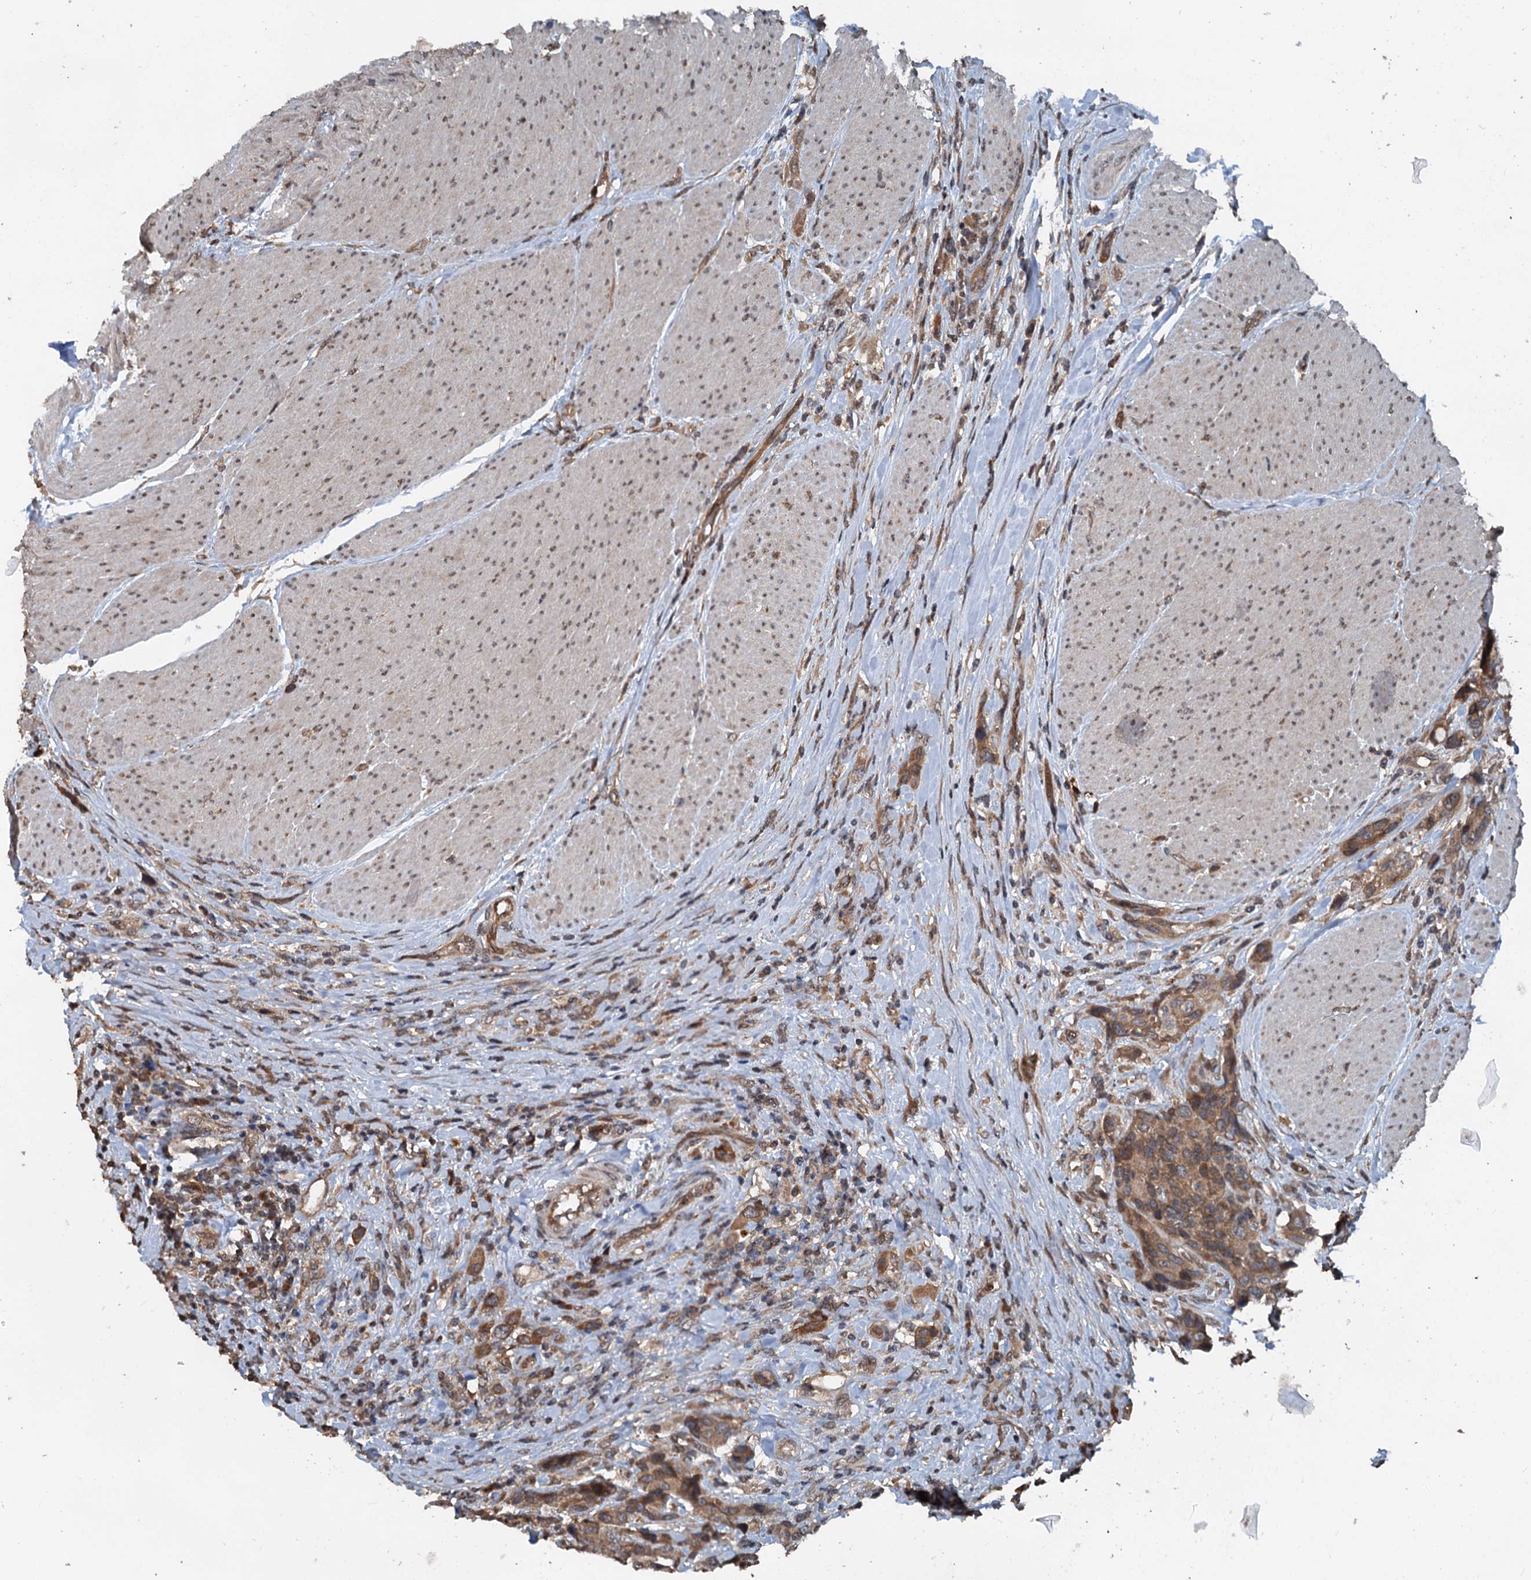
{"staining": {"intensity": "moderate", "quantity": ">75%", "location": "cytoplasmic/membranous"}, "tissue": "urothelial cancer", "cell_type": "Tumor cells", "image_type": "cancer", "snomed": [{"axis": "morphology", "description": "Urothelial carcinoma, High grade"}, {"axis": "topography", "description": "Urinary bladder"}], "caption": "An image showing moderate cytoplasmic/membranous expression in approximately >75% of tumor cells in urothelial carcinoma (high-grade), as visualized by brown immunohistochemical staining.", "gene": "N4BP2L2", "patient": {"sex": "male", "age": 50}}